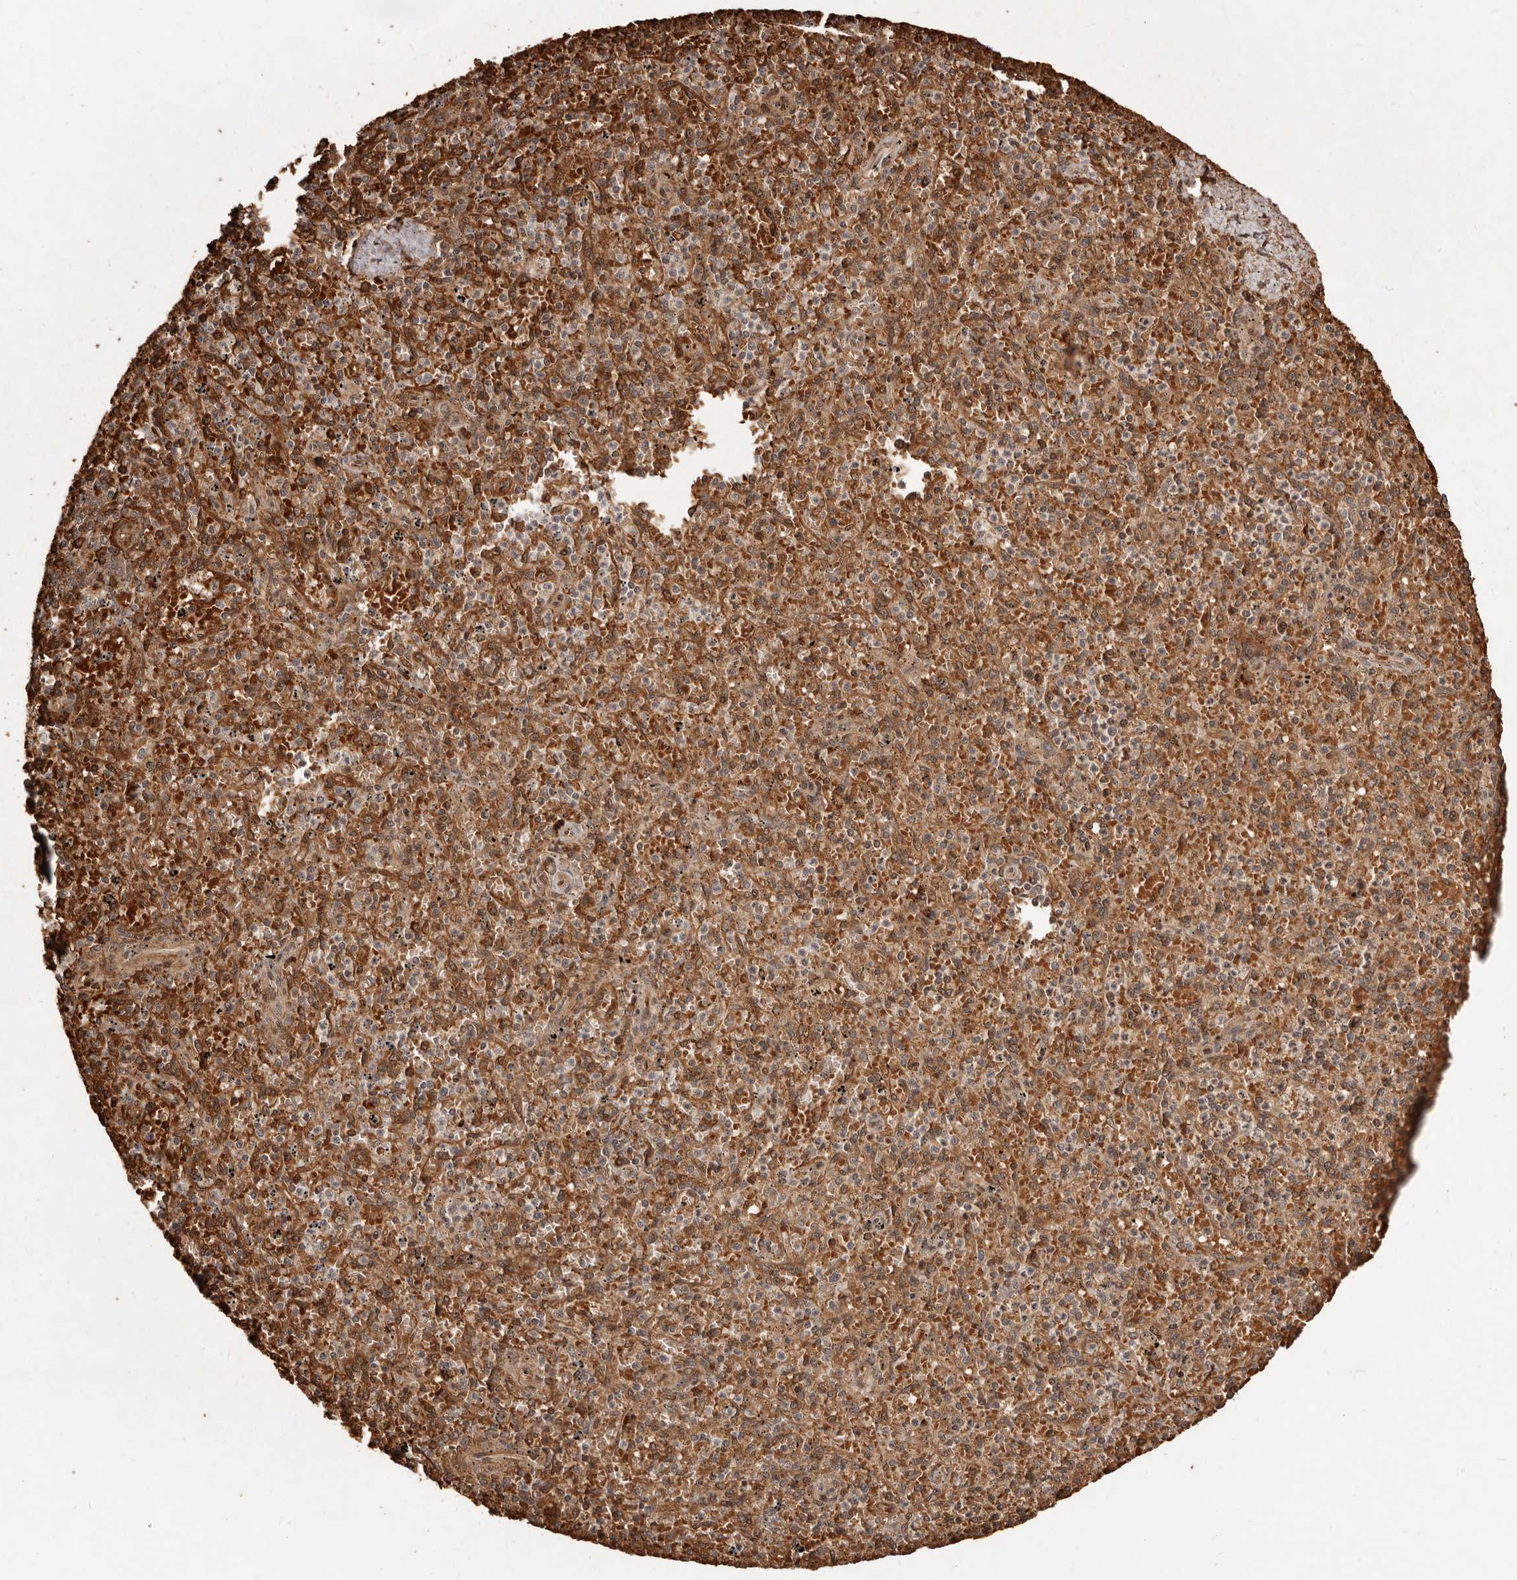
{"staining": {"intensity": "strong", "quantity": "25%-75%", "location": "cytoplasmic/membranous"}, "tissue": "spleen", "cell_type": "Cells in red pulp", "image_type": "normal", "snomed": [{"axis": "morphology", "description": "Normal tissue, NOS"}, {"axis": "topography", "description": "Spleen"}], "caption": "Immunohistochemistry (IHC) of benign human spleen demonstrates high levels of strong cytoplasmic/membranous staining in approximately 25%-75% of cells in red pulp. (Brightfield microscopy of DAB IHC at high magnification).", "gene": "NCOA3", "patient": {"sex": "male", "age": 72}}